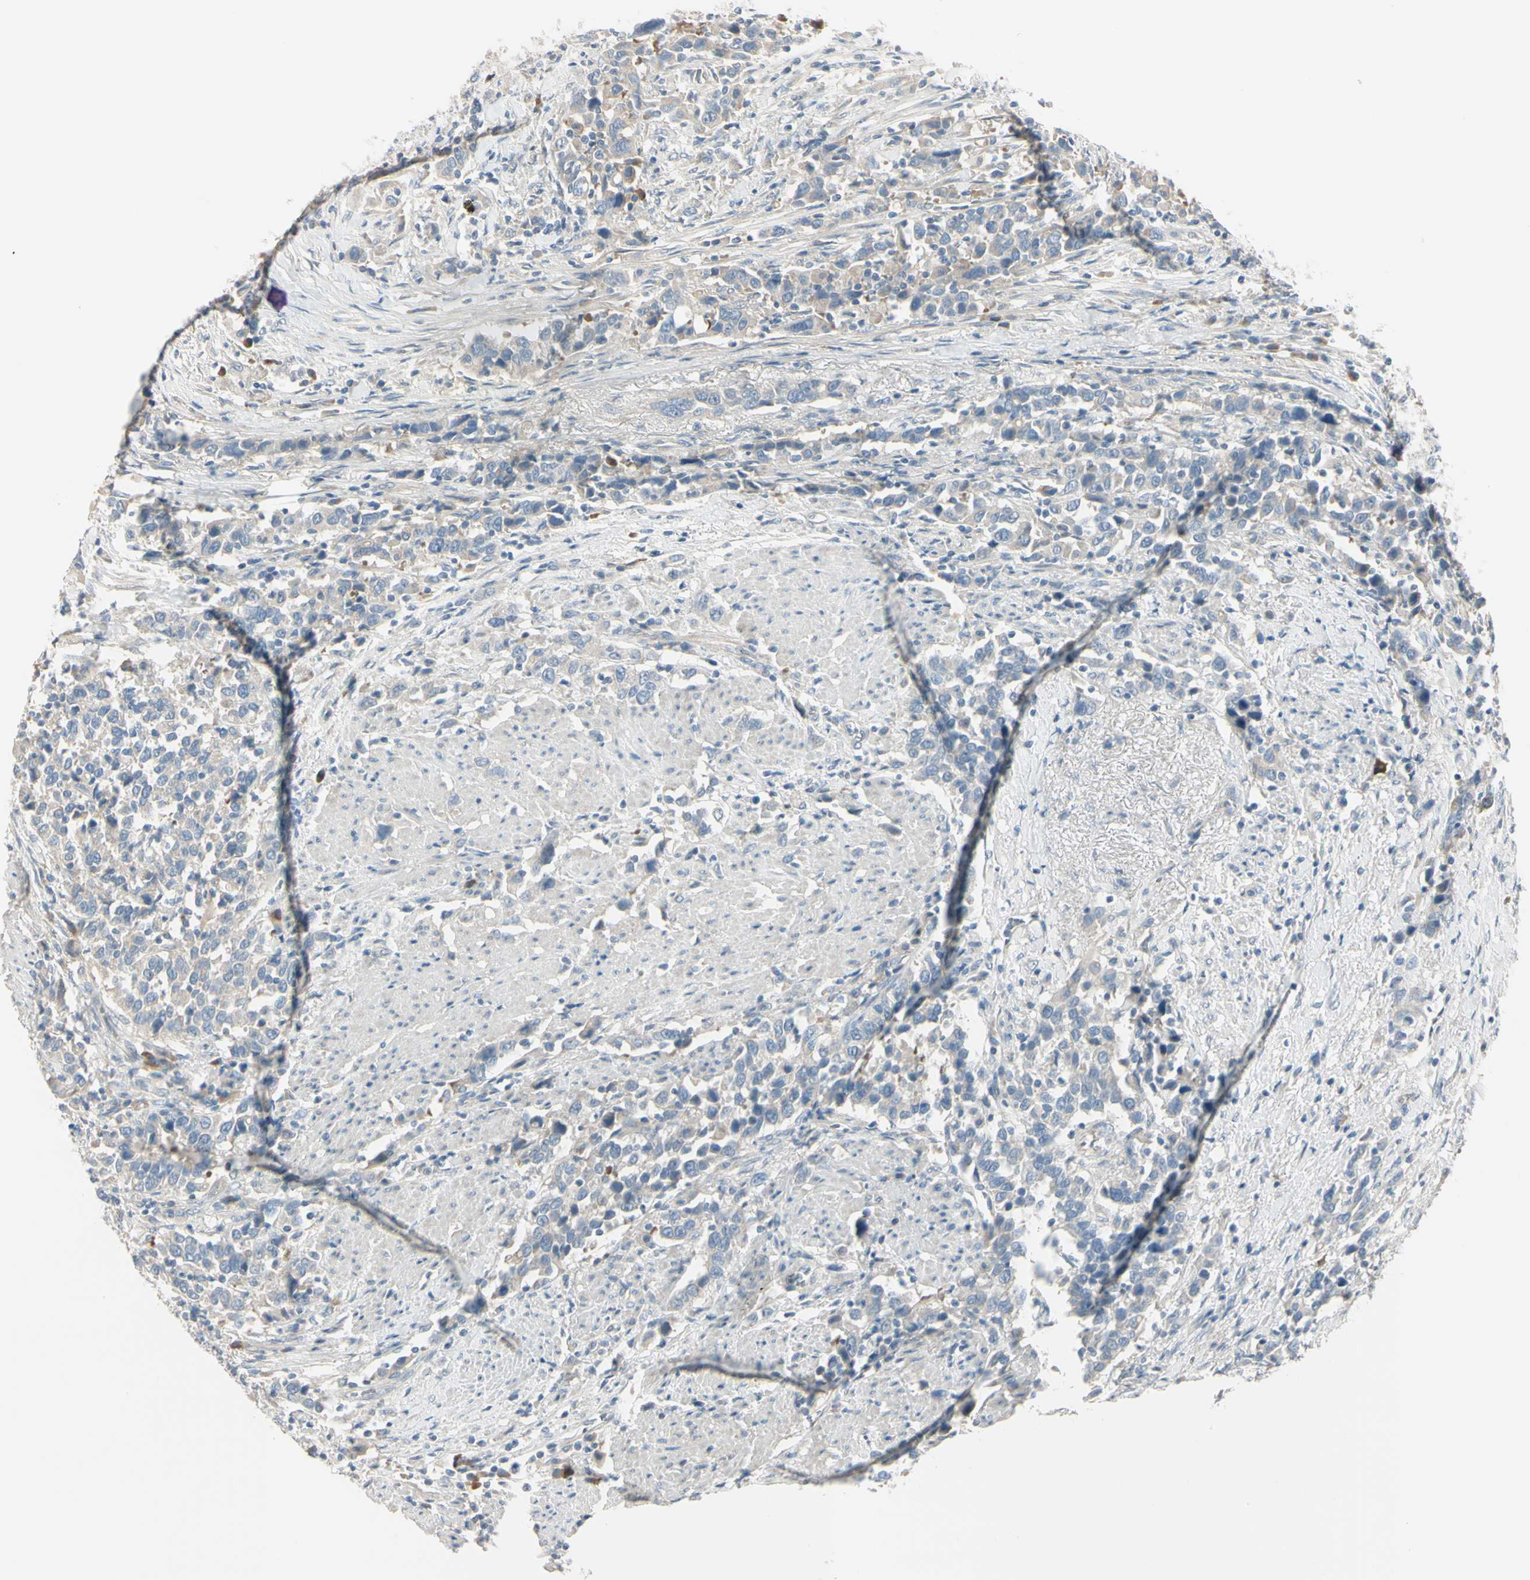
{"staining": {"intensity": "negative", "quantity": "none", "location": "none"}, "tissue": "urothelial cancer", "cell_type": "Tumor cells", "image_type": "cancer", "snomed": [{"axis": "morphology", "description": "Urothelial carcinoma, High grade"}, {"axis": "topography", "description": "Urinary bladder"}], "caption": "Histopathology image shows no significant protein expression in tumor cells of high-grade urothelial carcinoma.", "gene": "AATK", "patient": {"sex": "male", "age": 61}}